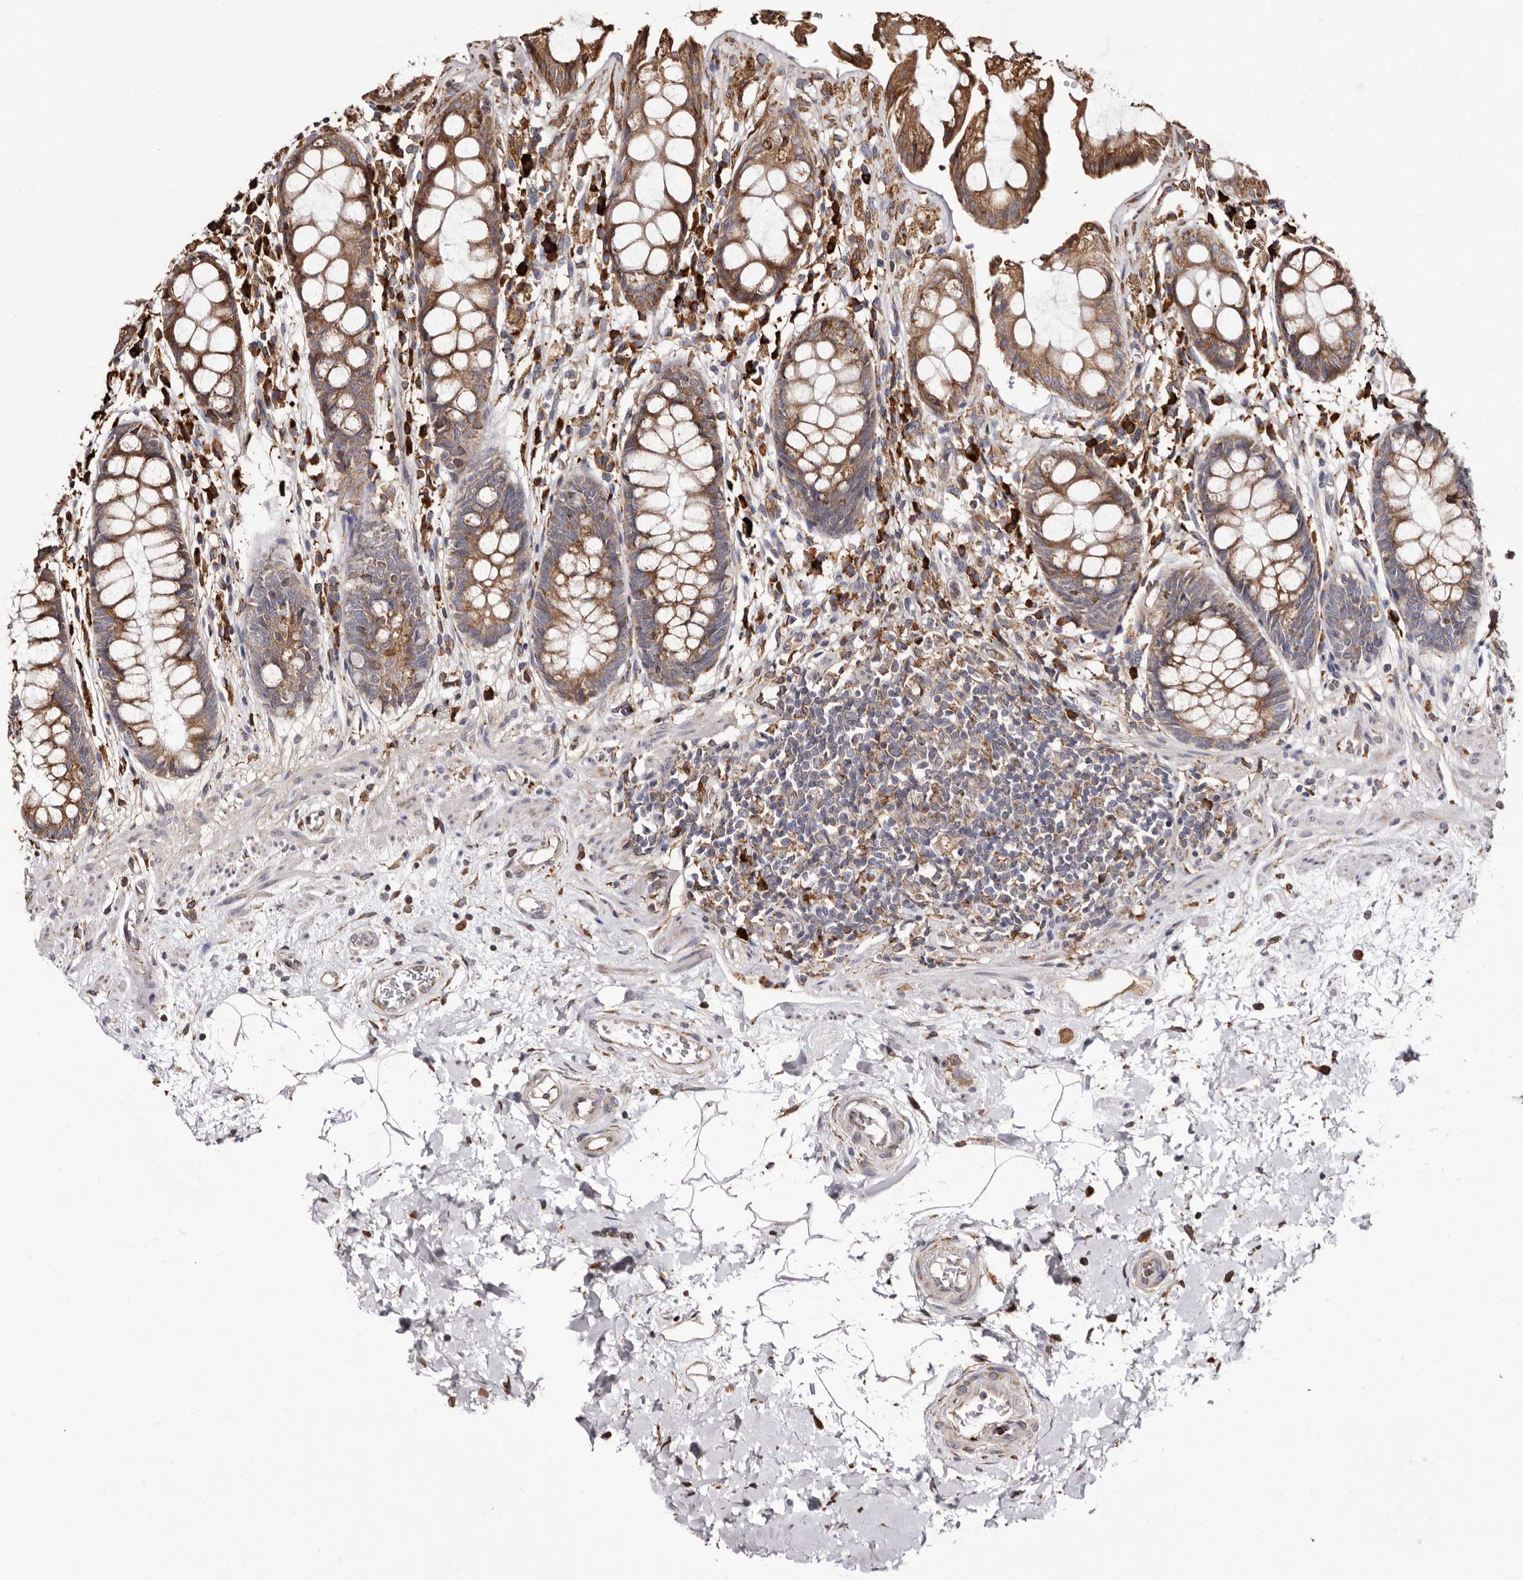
{"staining": {"intensity": "moderate", "quantity": ">75%", "location": "cytoplasmic/membranous"}, "tissue": "rectum", "cell_type": "Glandular cells", "image_type": "normal", "snomed": [{"axis": "morphology", "description": "Normal tissue, NOS"}, {"axis": "topography", "description": "Rectum"}], "caption": "Rectum stained with immunohistochemistry (IHC) exhibits moderate cytoplasmic/membranous positivity in approximately >75% of glandular cells.", "gene": "ACBD6", "patient": {"sex": "male", "age": 64}}